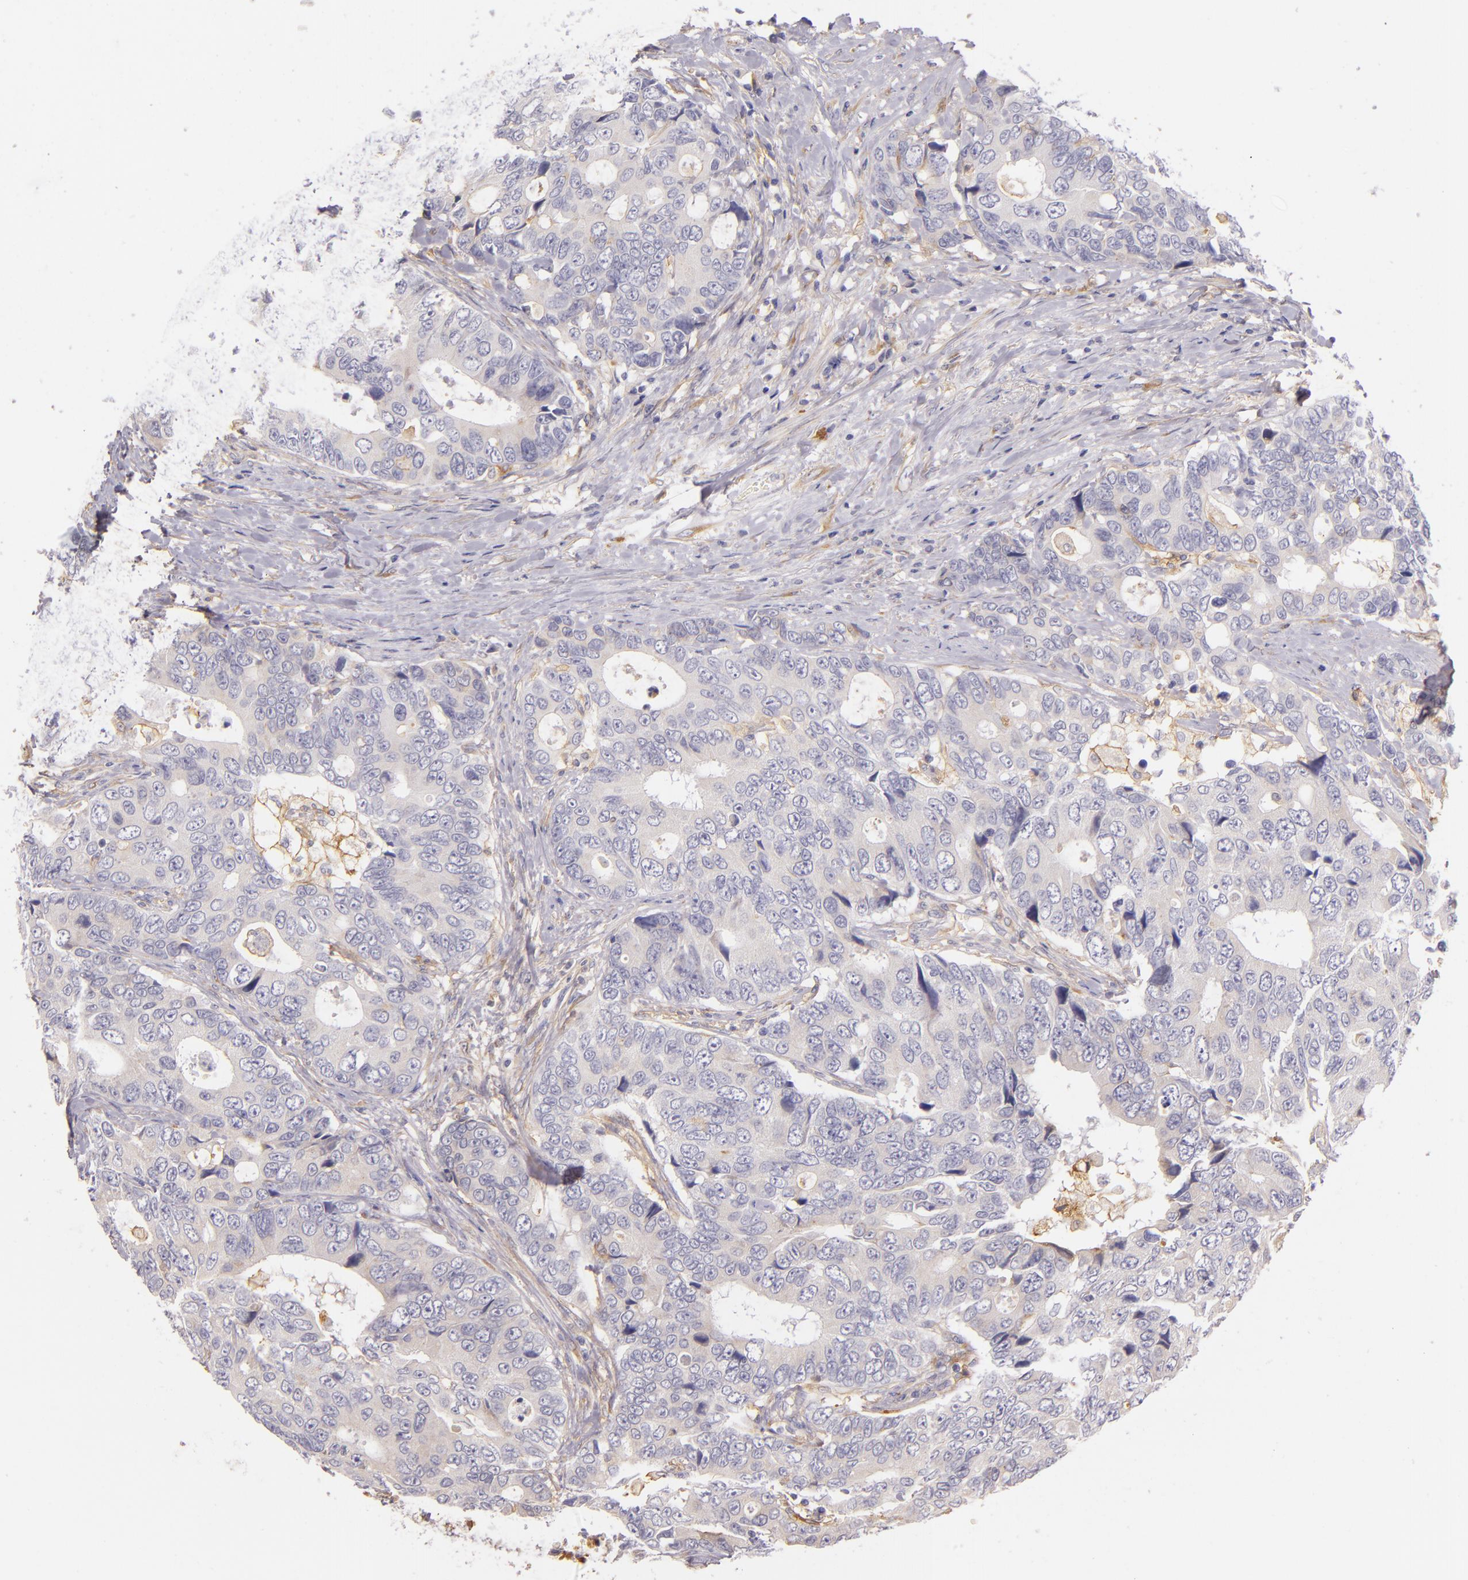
{"staining": {"intensity": "negative", "quantity": "none", "location": "none"}, "tissue": "colorectal cancer", "cell_type": "Tumor cells", "image_type": "cancer", "snomed": [{"axis": "morphology", "description": "Adenocarcinoma, NOS"}, {"axis": "topography", "description": "Rectum"}], "caption": "Tumor cells show no significant protein expression in adenocarcinoma (colorectal).", "gene": "CTSF", "patient": {"sex": "female", "age": 67}}